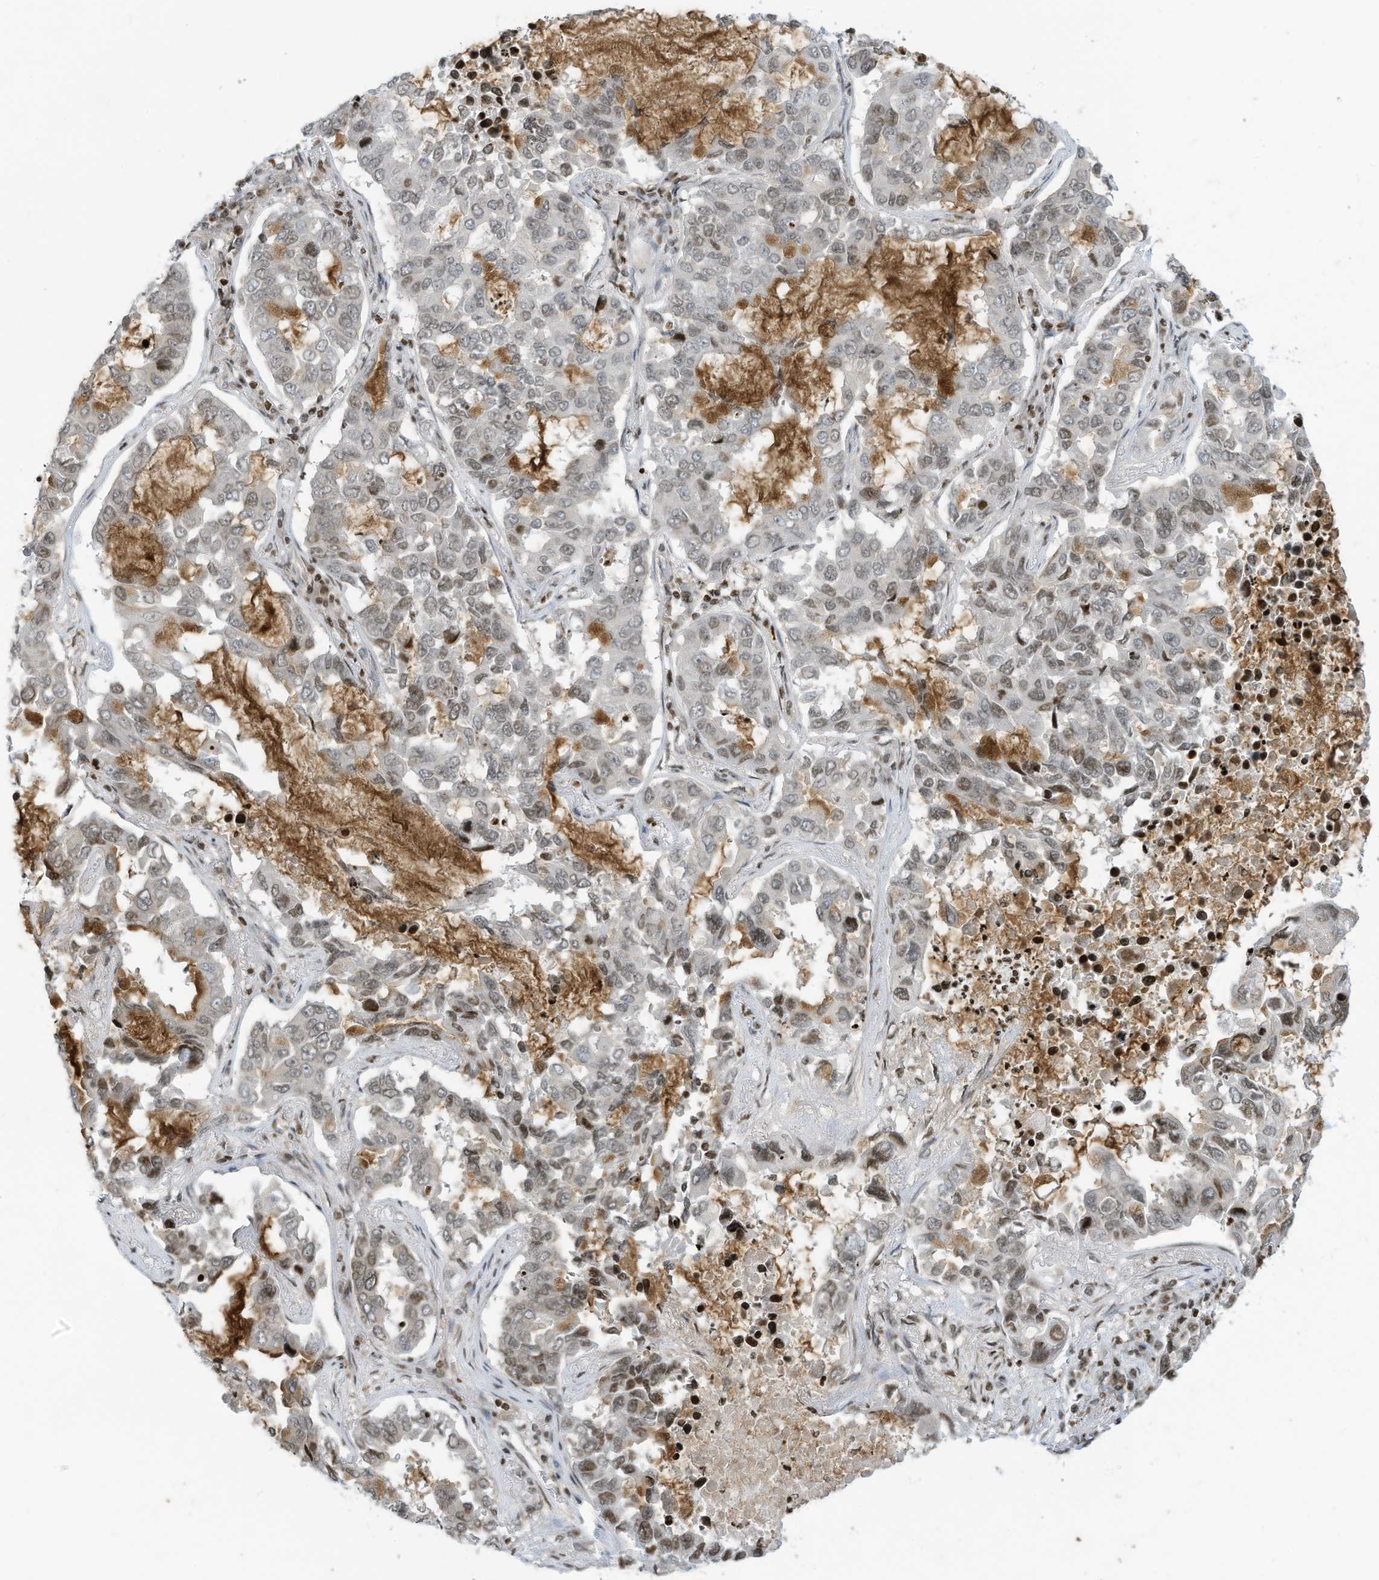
{"staining": {"intensity": "weak", "quantity": "25%-75%", "location": "nuclear"}, "tissue": "lung cancer", "cell_type": "Tumor cells", "image_type": "cancer", "snomed": [{"axis": "morphology", "description": "Adenocarcinoma, NOS"}, {"axis": "topography", "description": "Lung"}], "caption": "This is an image of immunohistochemistry (IHC) staining of lung adenocarcinoma, which shows weak positivity in the nuclear of tumor cells.", "gene": "ADI1", "patient": {"sex": "male", "age": 64}}